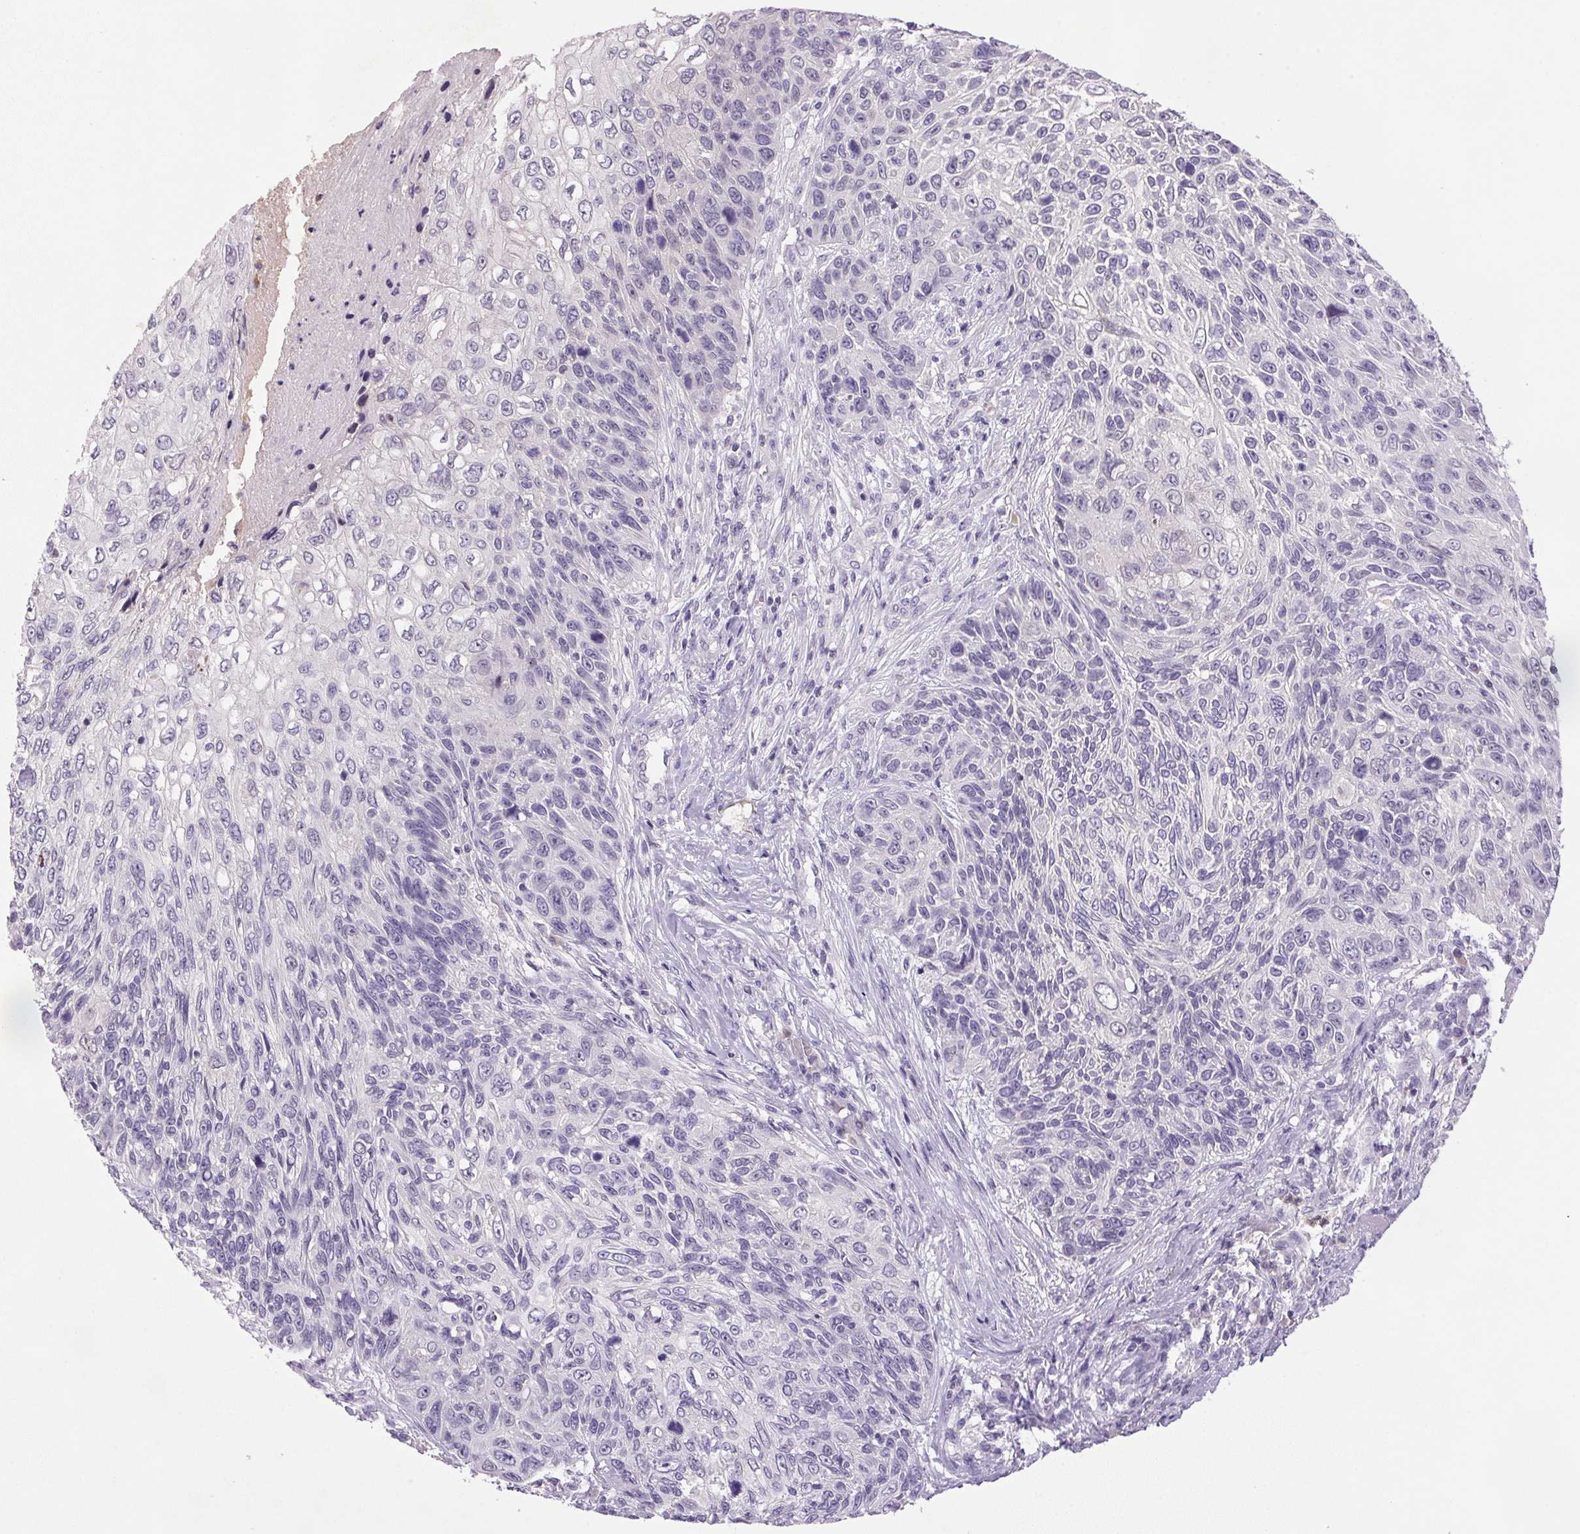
{"staining": {"intensity": "negative", "quantity": "none", "location": "none"}, "tissue": "skin cancer", "cell_type": "Tumor cells", "image_type": "cancer", "snomed": [{"axis": "morphology", "description": "Squamous cell carcinoma, NOS"}, {"axis": "topography", "description": "Skin"}], "caption": "This is a micrograph of immunohistochemistry (IHC) staining of skin squamous cell carcinoma, which shows no staining in tumor cells.", "gene": "TRDN", "patient": {"sex": "male", "age": 92}}